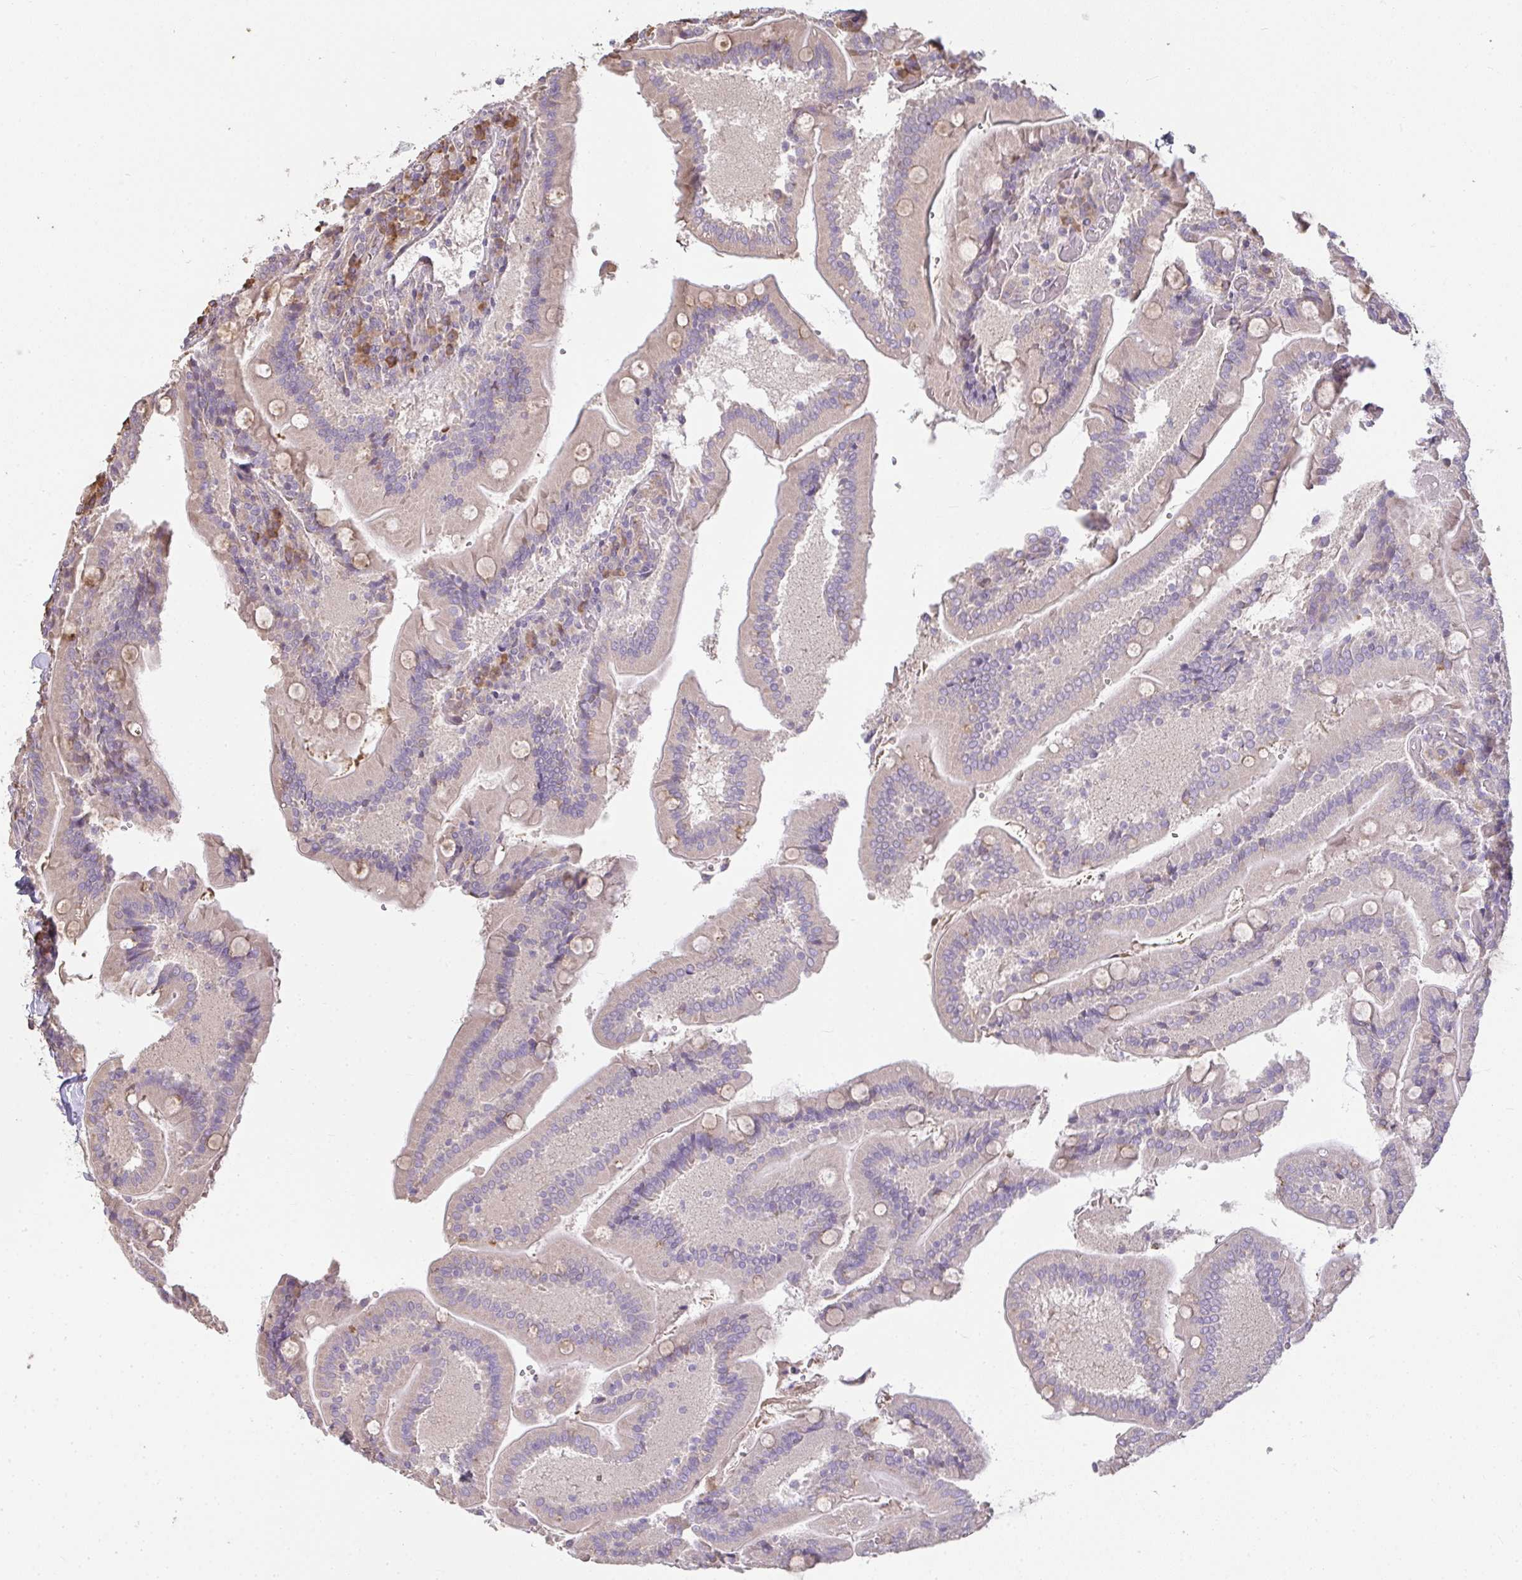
{"staining": {"intensity": "weak", "quantity": "25%-75%", "location": "cytoplasmic/membranous"}, "tissue": "duodenum", "cell_type": "Glandular cells", "image_type": "normal", "snomed": [{"axis": "morphology", "description": "Normal tissue, NOS"}, {"axis": "topography", "description": "Duodenum"}], "caption": "Duodenum was stained to show a protein in brown. There is low levels of weak cytoplasmic/membranous positivity in approximately 25%-75% of glandular cells. (Stains: DAB in brown, nuclei in blue, Microscopy: brightfield microscopy at high magnification).", "gene": "BRINP3", "patient": {"sex": "female", "age": 62}}